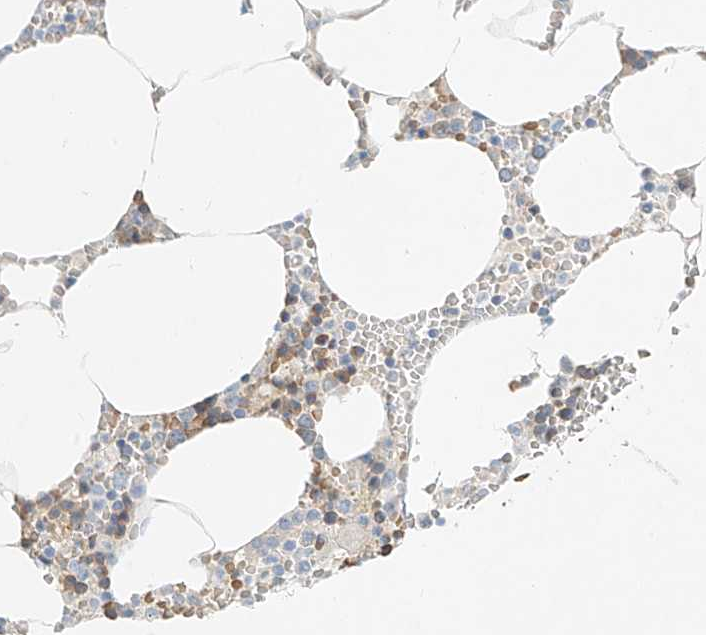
{"staining": {"intensity": "moderate", "quantity": "<25%", "location": "cytoplasmic/membranous"}, "tissue": "bone marrow", "cell_type": "Hematopoietic cells", "image_type": "normal", "snomed": [{"axis": "morphology", "description": "Normal tissue, NOS"}, {"axis": "topography", "description": "Bone marrow"}], "caption": "Bone marrow stained with a brown dye exhibits moderate cytoplasmic/membranous positive staining in about <25% of hematopoietic cells.", "gene": "SYTL3", "patient": {"sex": "male", "age": 70}}